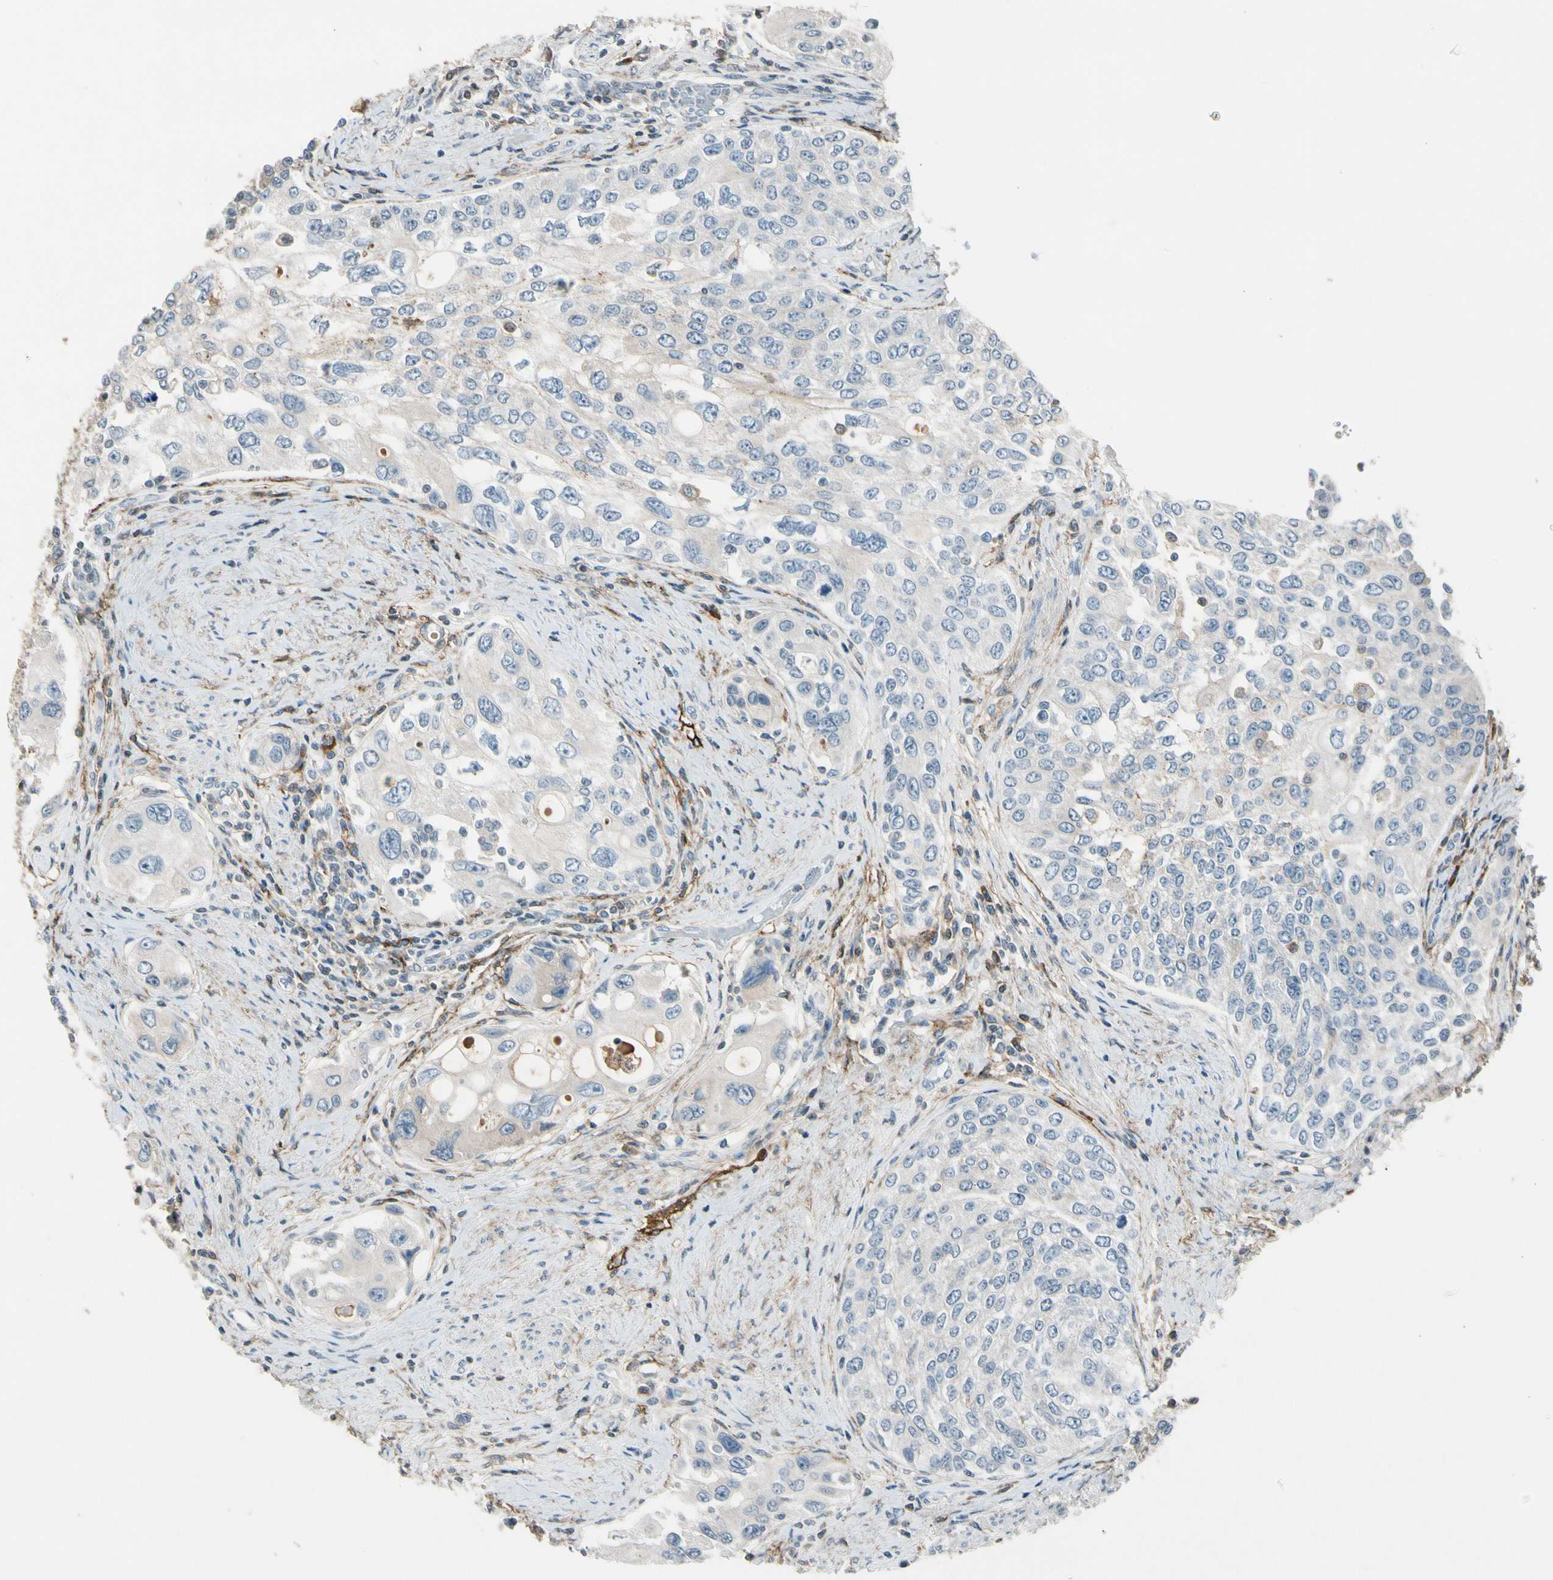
{"staining": {"intensity": "negative", "quantity": "none", "location": "none"}, "tissue": "urothelial cancer", "cell_type": "Tumor cells", "image_type": "cancer", "snomed": [{"axis": "morphology", "description": "Urothelial carcinoma, High grade"}, {"axis": "topography", "description": "Urinary bladder"}], "caption": "An immunohistochemistry photomicrograph of urothelial carcinoma (high-grade) is shown. There is no staining in tumor cells of urothelial carcinoma (high-grade).", "gene": "PDPN", "patient": {"sex": "female", "age": 56}}